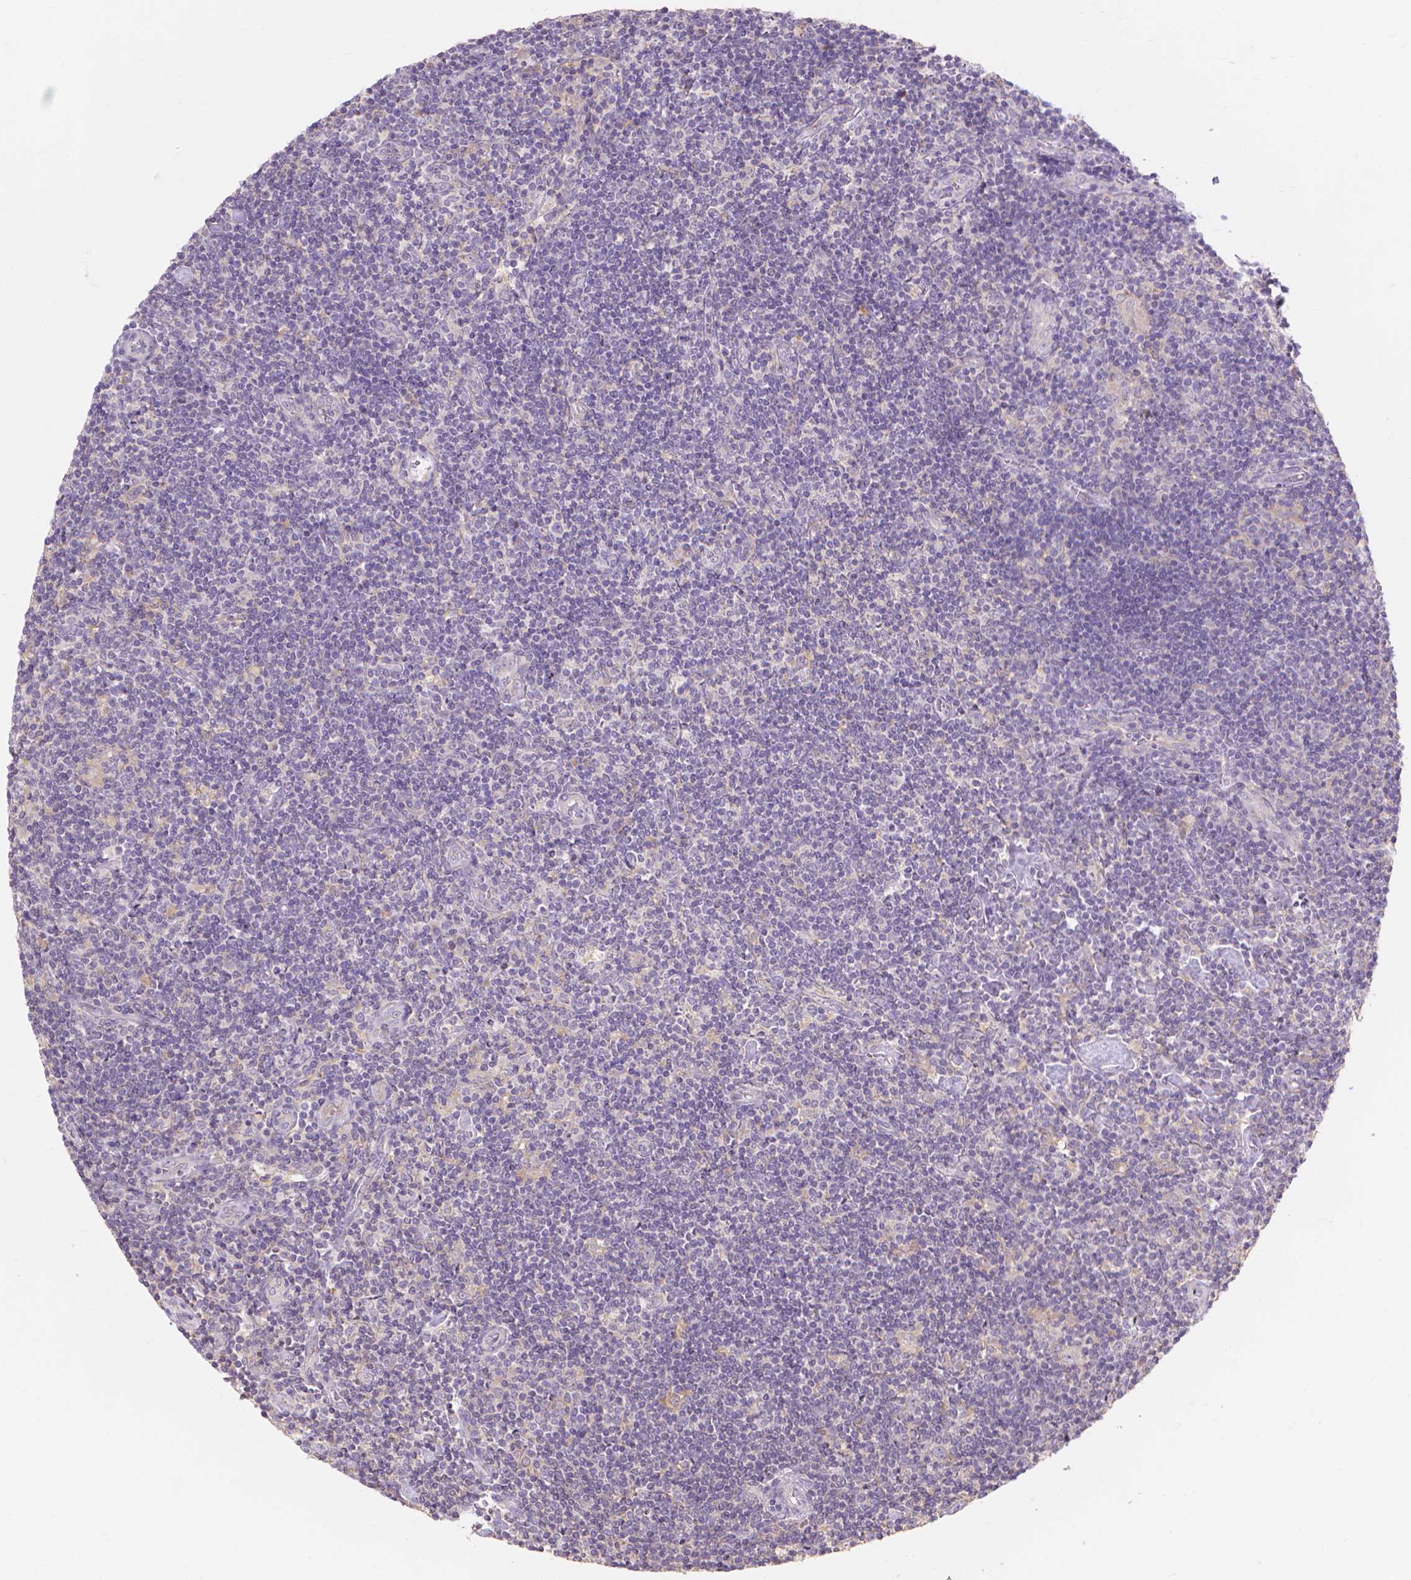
{"staining": {"intensity": "negative", "quantity": "none", "location": "none"}, "tissue": "lymphoma", "cell_type": "Tumor cells", "image_type": "cancer", "snomed": [{"axis": "morphology", "description": "Hodgkin's disease, NOS"}, {"axis": "topography", "description": "Lymph node"}], "caption": "Protein analysis of Hodgkin's disease shows no significant staining in tumor cells.", "gene": "PRDM13", "patient": {"sex": "male", "age": 40}}